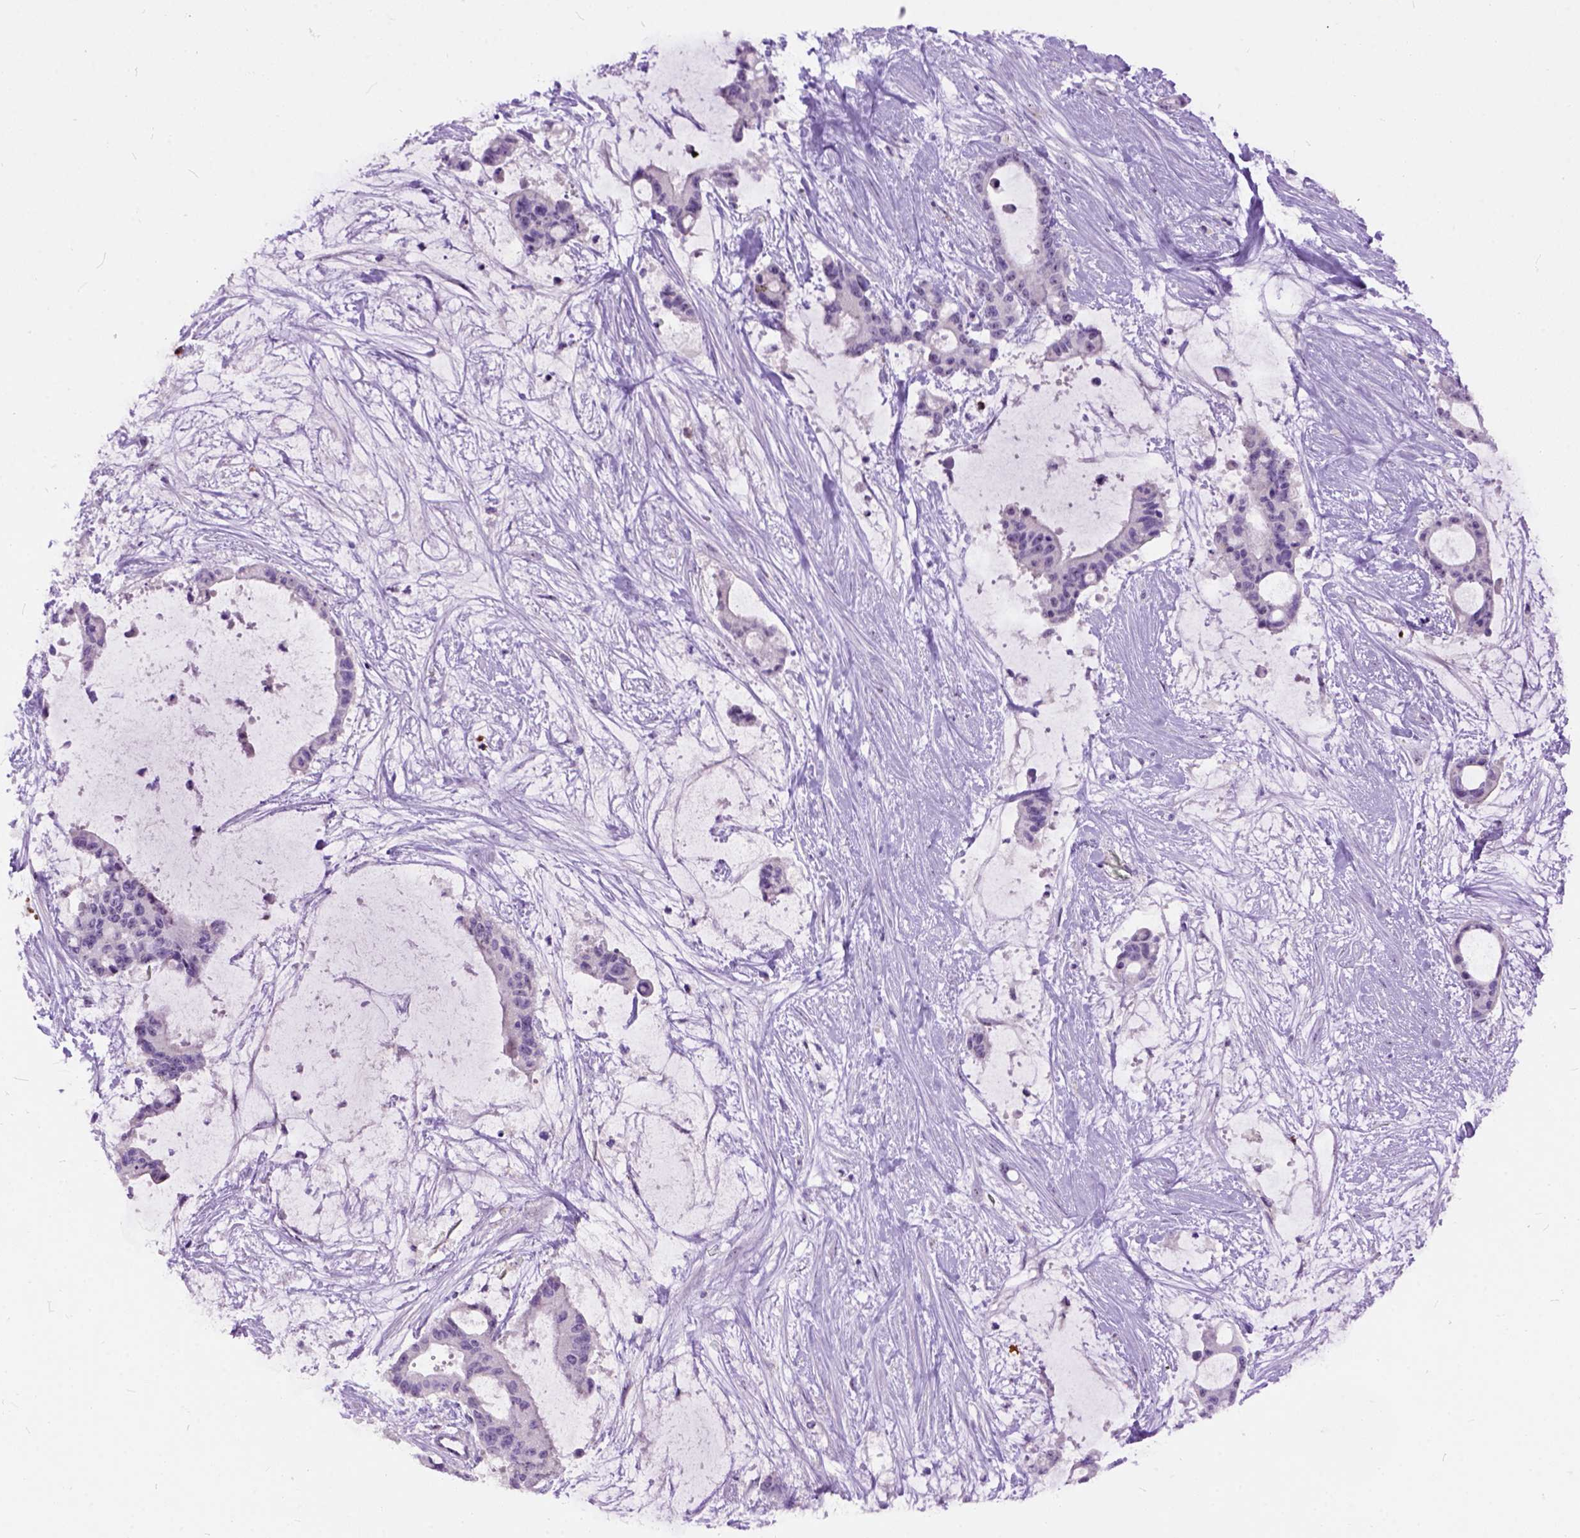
{"staining": {"intensity": "negative", "quantity": "none", "location": "none"}, "tissue": "liver cancer", "cell_type": "Tumor cells", "image_type": "cancer", "snomed": [{"axis": "morphology", "description": "Normal tissue, NOS"}, {"axis": "morphology", "description": "Cholangiocarcinoma"}, {"axis": "topography", "description": "Liver"}, {"axis": "topography", "description": "Peripheral nerve tissue"}], "caption": "Immunohistochemistry (IHC) of human liver cancer (cholangiocarcinoma) displays no staining in tumor cells.", "gene": "MAPT", "patient": {"sex": "female", "age": 73}}